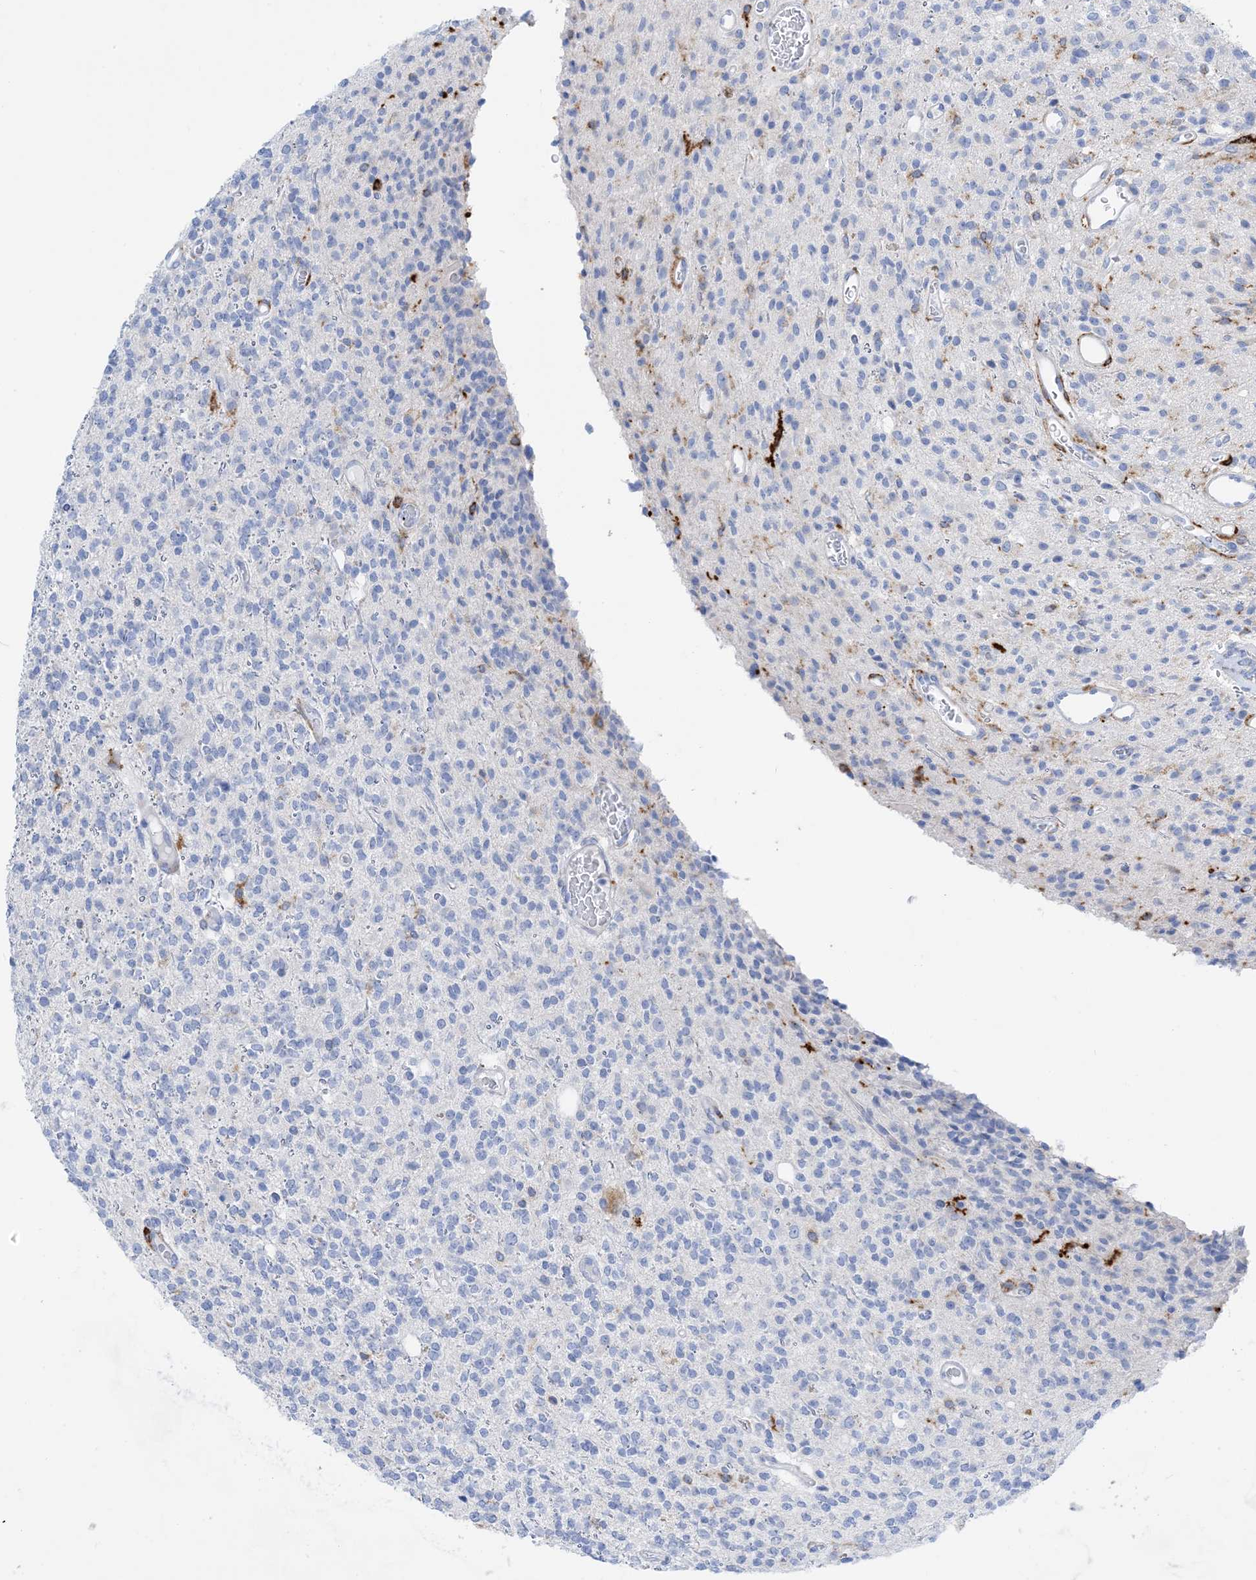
{"staining": {"intensity": "negative", "quantity": "none", "location": "none"}, "tissue": "glioma", "cell_type": "Tumor cells", "image_type": "cancer", "snomed": [{"axis": "morphology", "description": "Glioma, malignant, High grade"}, {"axis": "topography", "description": "Brain"}], "caption": "This is an IHC image of human glioma. There is no staining in tumor cells.", "gene": "DPH3", "patient": {"sex": "male", "age": 34}}